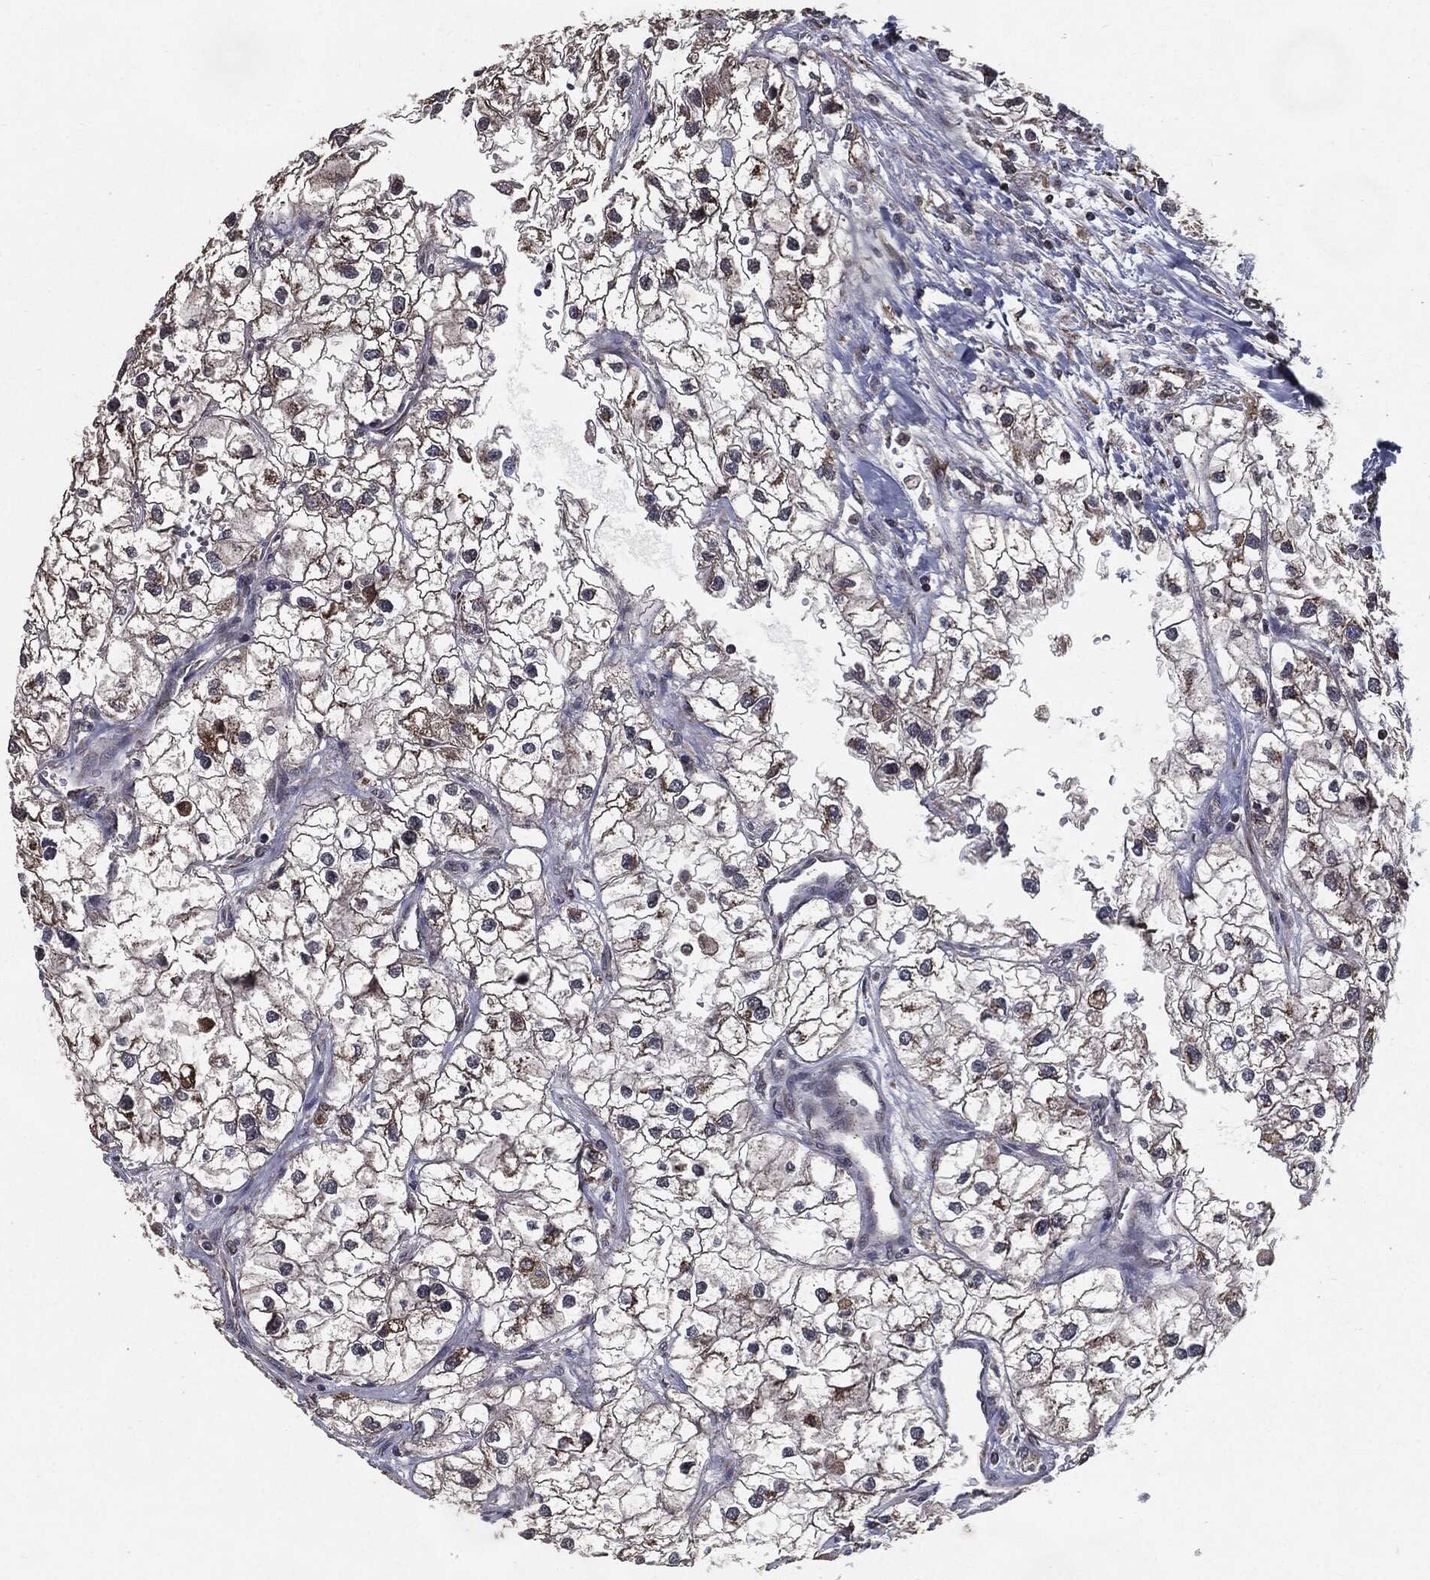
{"staining": {"intensity": "moderate", "quantity": "25%-75%", "location": "cytoplasmic/membranous"}, "tissue": "renal cancer", "cell_type": "Tumor cells", "image_type": "cancer", "snomed": [{"axis": "morphology", "description": "Adenocarcinoma, NOS"}, {"axis": "topography", "description": "Kidney"}], "caption": "Protein expression analysis of human renal adenocarcinoma reveals moderate cytoplasmic/membranous staining in about 25%-75% of tumor cells.", "gene": "HDAC5", "patient": {"sex": "male", "age": 59}}